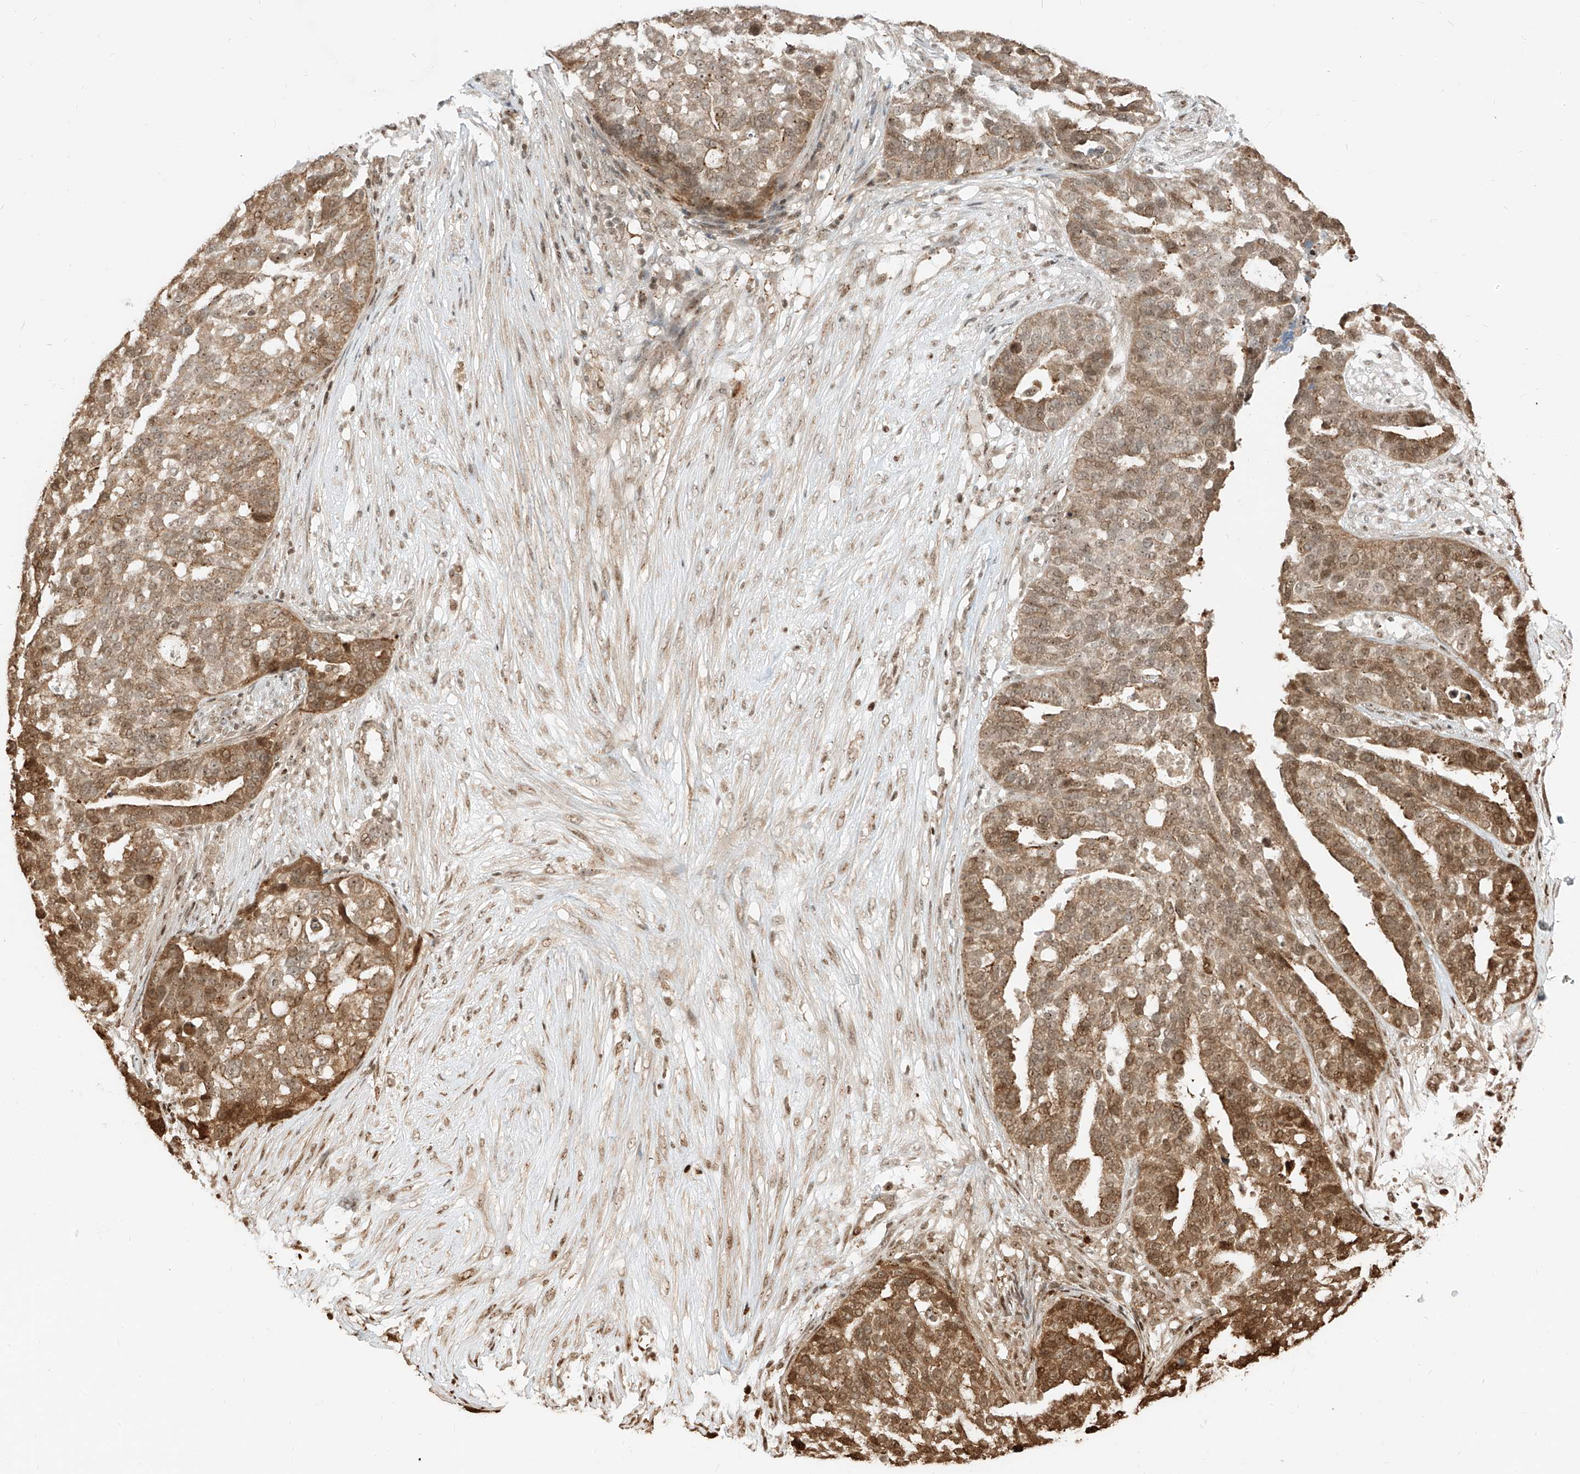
{"staining": {"intensity": "moderate", "quantity": ">75%", "location": "cytoplasmic/membranous,nuclear"}, "tissue": "ovarian cancer", "cell_type": "Tumor cells", "image_type": "cancer", "snomed": [{"axis": "morphology", "description": "Cystadenocarcinoma, serous, NOS"}, {"axis": "topography", "description": "Ovary"}], "caption": "There is medium levels of moderate cytoplasmic/membranous and nuclear expression in tumor cells of serous cystadenocarcinoma (ovarian), as demonstrated by immunohistochemical staining (brown color).", "gene": "VMP1", "patient": {"sex": "female", "age": 59}}